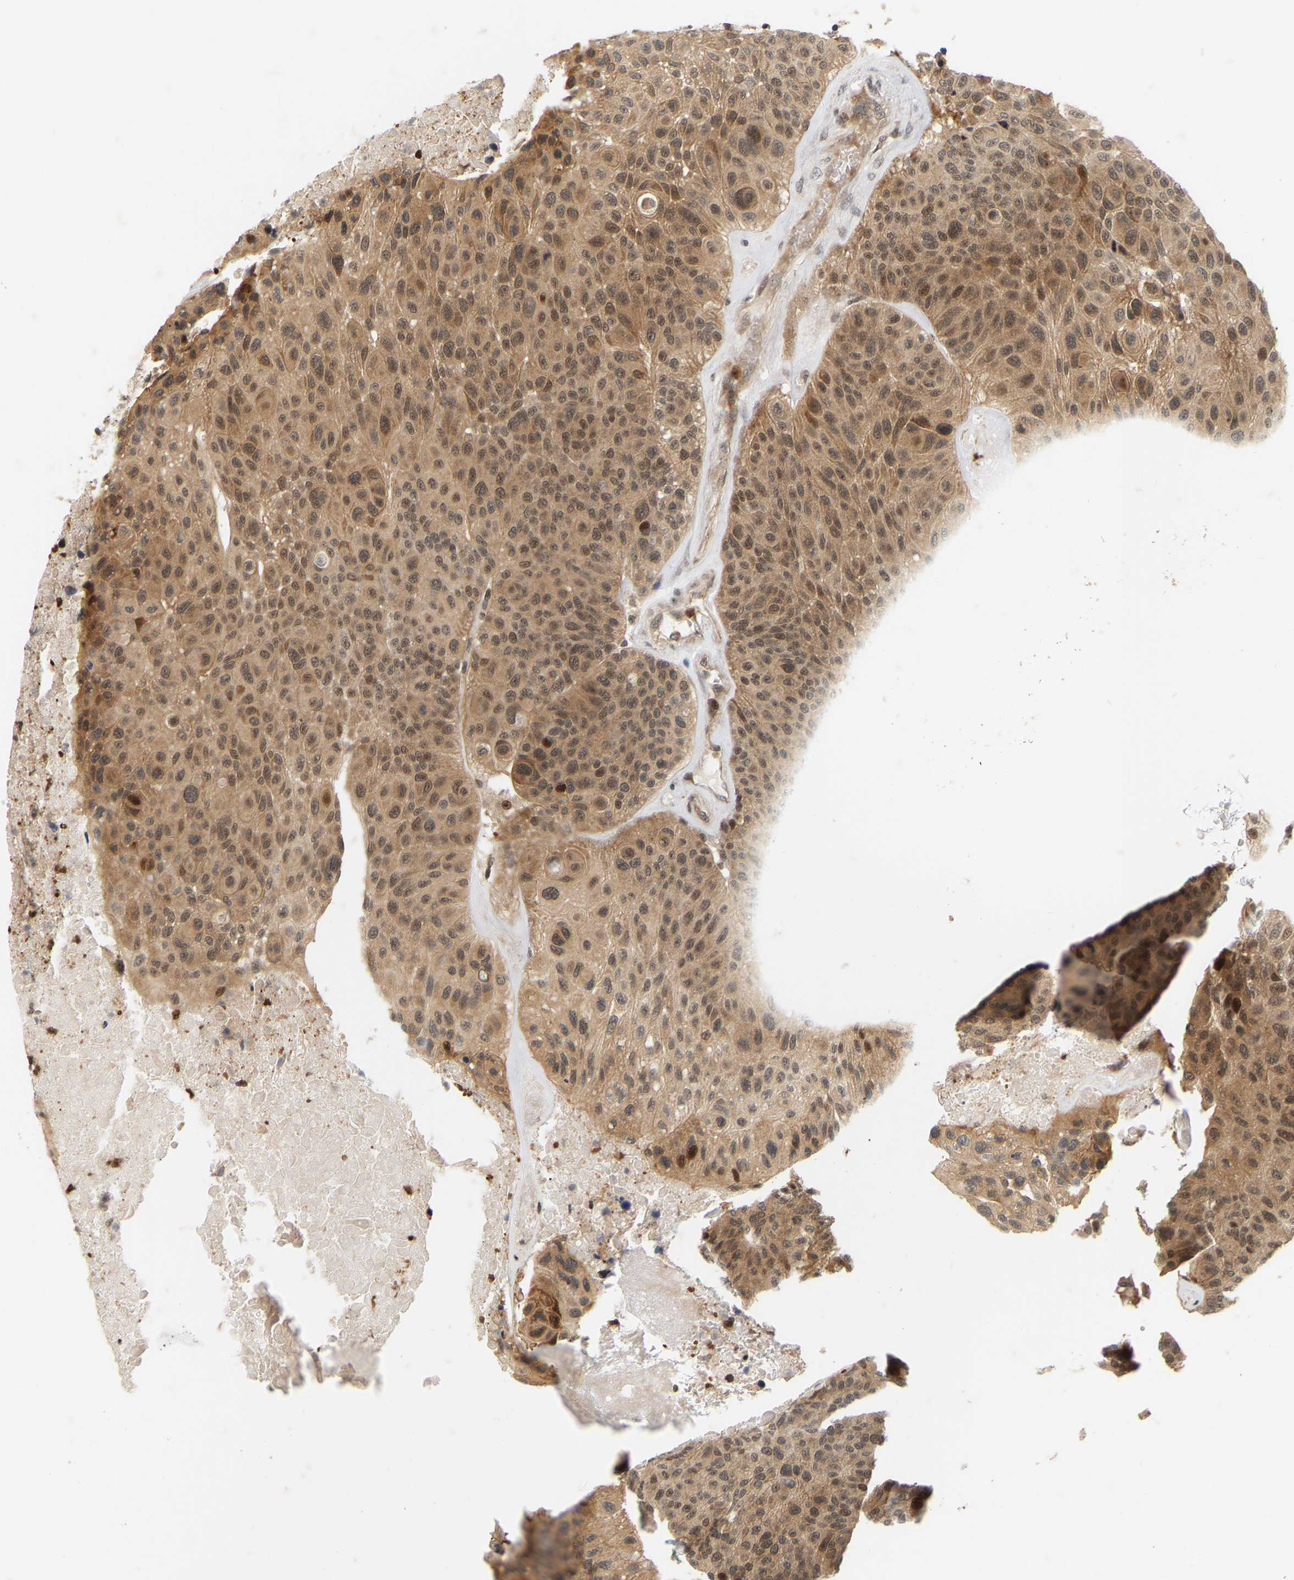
{"staining": {"intensity": "moderate", "quantity": ">75%", "location": "cytoplasmic/membranous"}, "tissue": "urothelial cancer", "cell_type": "Tumor cells", "image_type": "cancer", "snomed": [{"axis": "morphology", "description": "Urothelial carcinoma, High grade"}, {"axis": "topography", "description": "Urinary bladder"}], "caption": "Immunohistochemical staining of high-grade urothelial carcinoma shows moderate cytoplasmic/membranous protein positivity in approximately >75% of tumor cells.", "gene": "NFE2L2", "patient": {"sex": "male", "age": 66}}